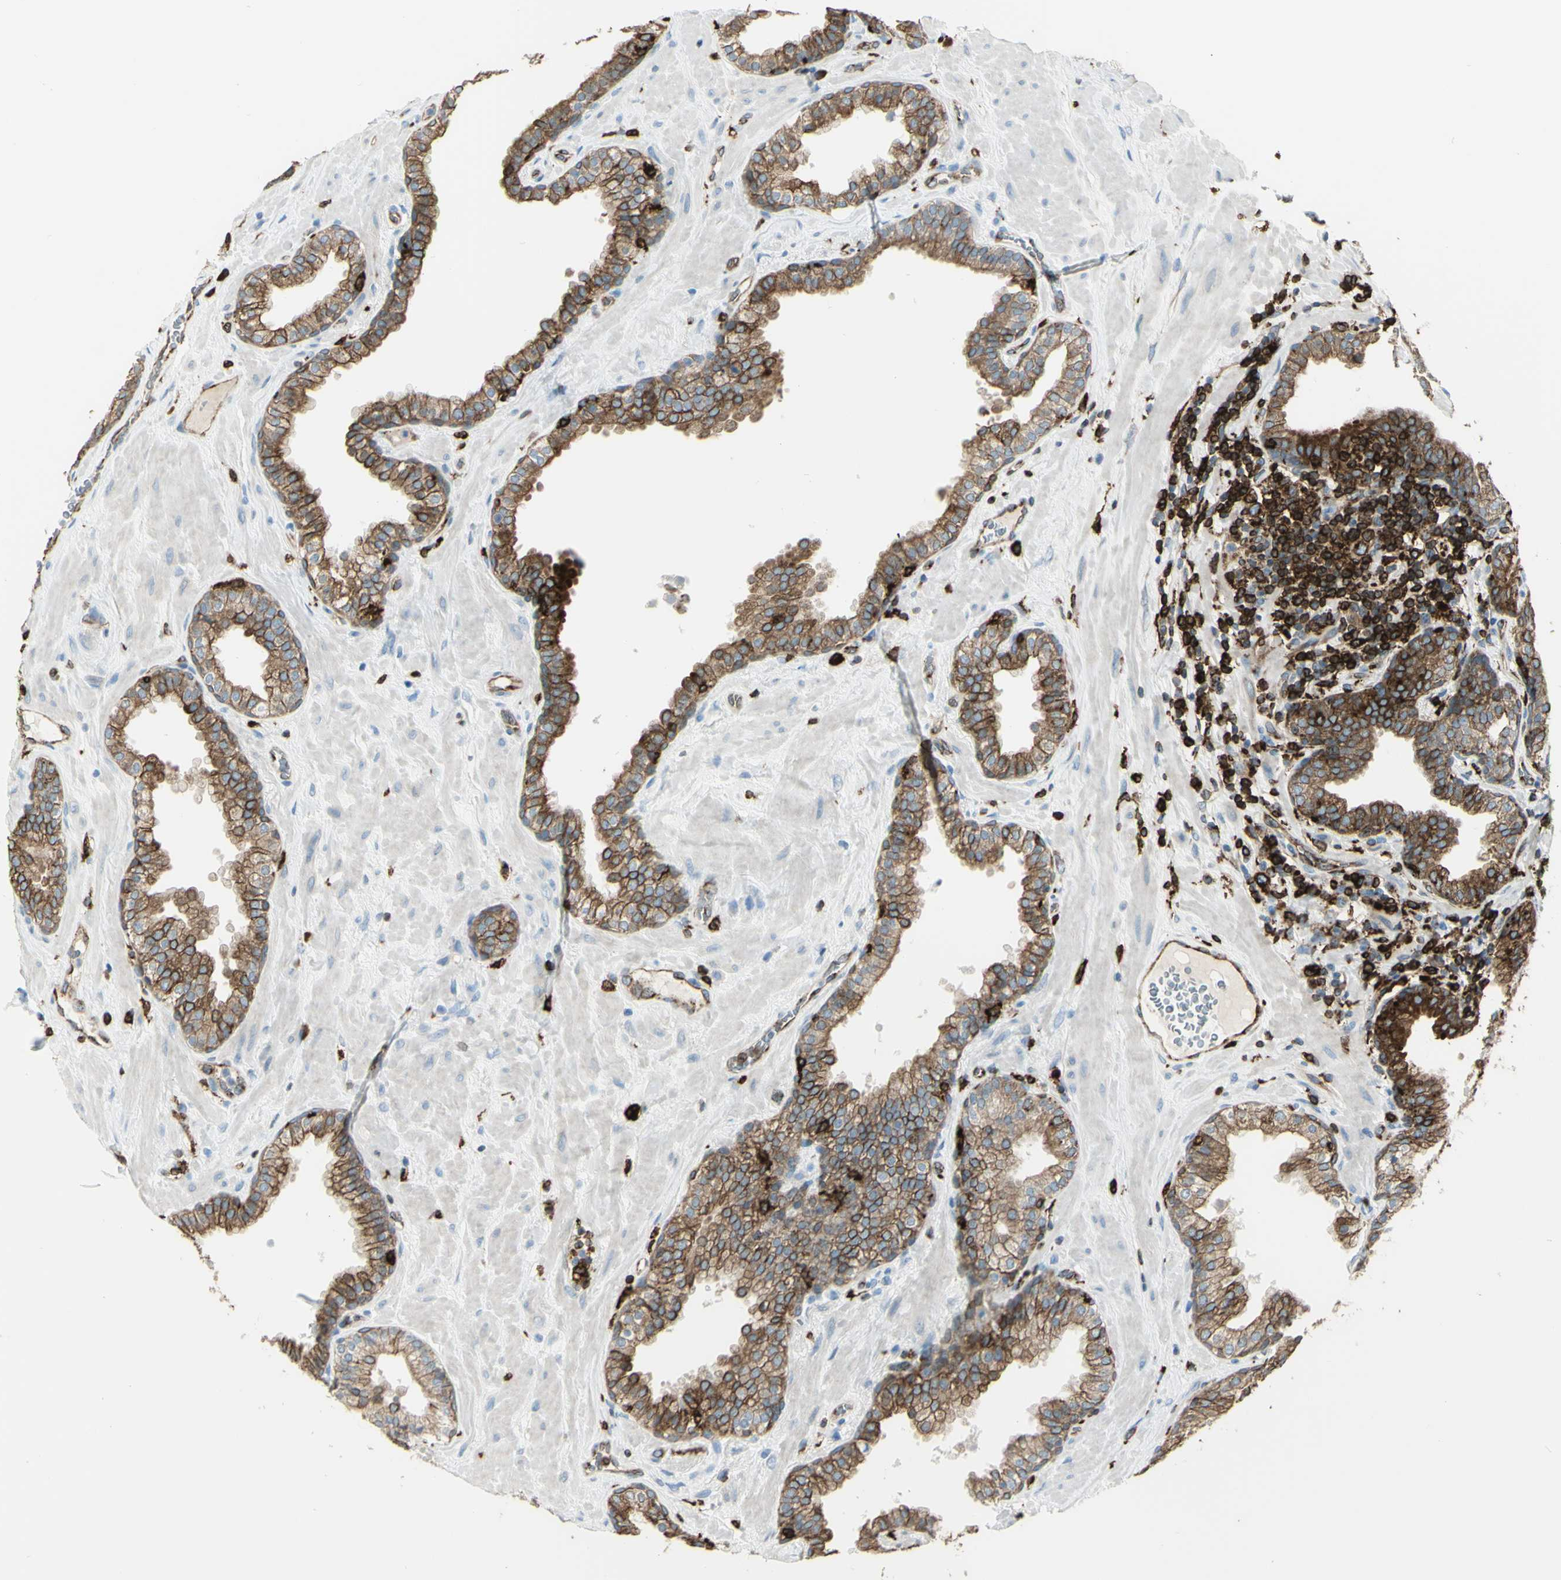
{"staining": {"intensity": "moderate", "quantity": "25%-75%", "location": "cytoplasmic/membranous"}, "tissue": "prostate", "cell_type": "Glandular cells", "image_type": "normal", "snomed": [{"axis": "morphology", "description": "Normal tissue, NOS"}, {"axis": "topography", "description": "Prostate"}], "caption": "DAB (3,3'-diaminobenzidine) immunohistochemical staining of benign human prostate exhibits moderate cytoplasmic/membranous protein expression in about 25%-75% of glandular cells.", "gene": "CD74", "patient": {"sex": "male", "age": 51}}